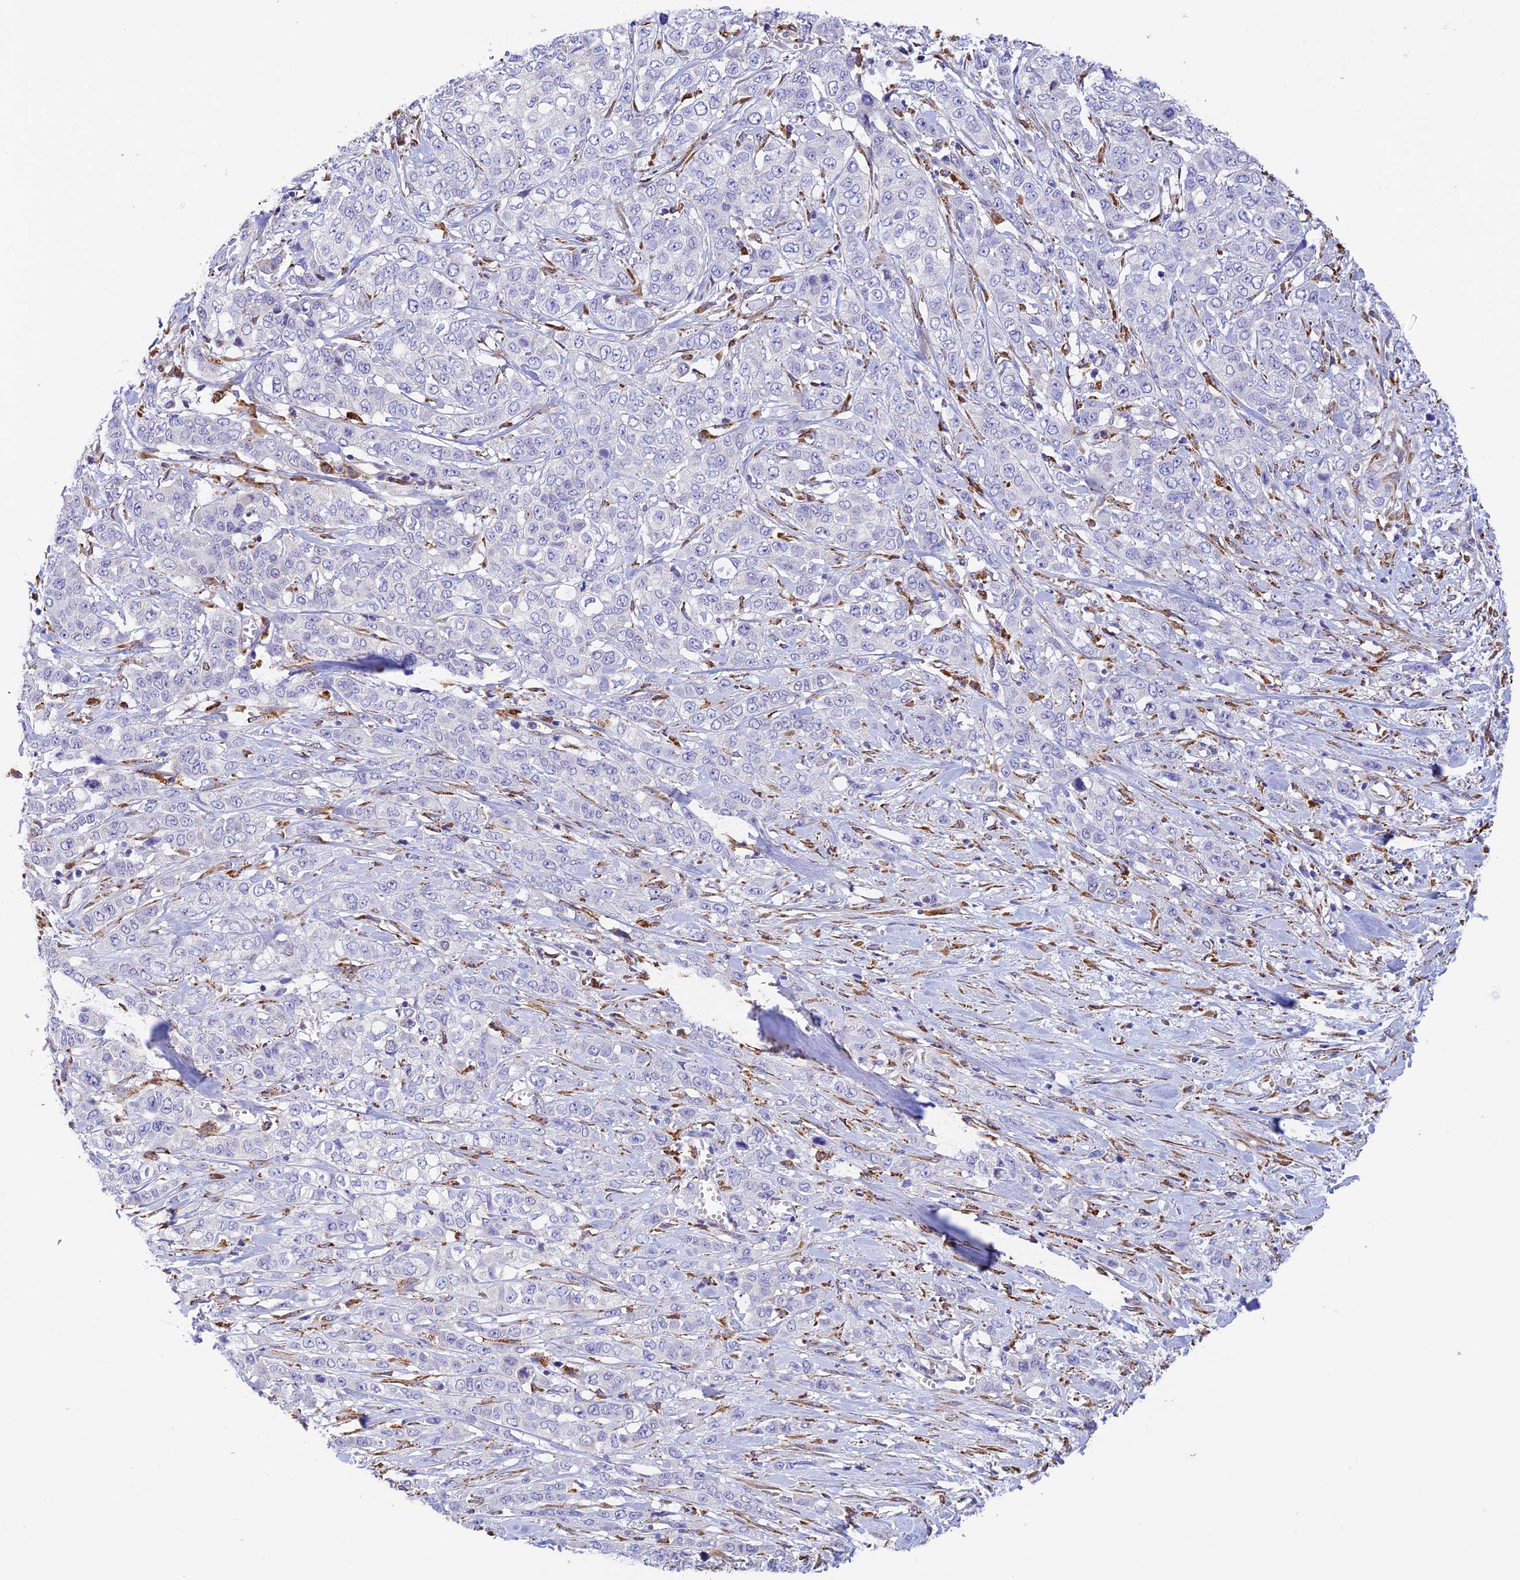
{"staining": {"intensity": "negative", "quantity": "none", "location": "none"}, "tissue": "stomach cancer", "cell_type": "Tumor cells", "image_type": "cancer", "snomed": [{"axis": "morphology", "description": "Adenocarcinoma, NOS"}, {"axis": "topography", "description": "Stomach, upper"}], "caption": "This is an immunohistochemistry (IHC) image of human stomach adenocarcinoma. There is no positivity in tumor cells.", "gene": "VKORC1", "patient": {"sex": "male", "age": 62}}